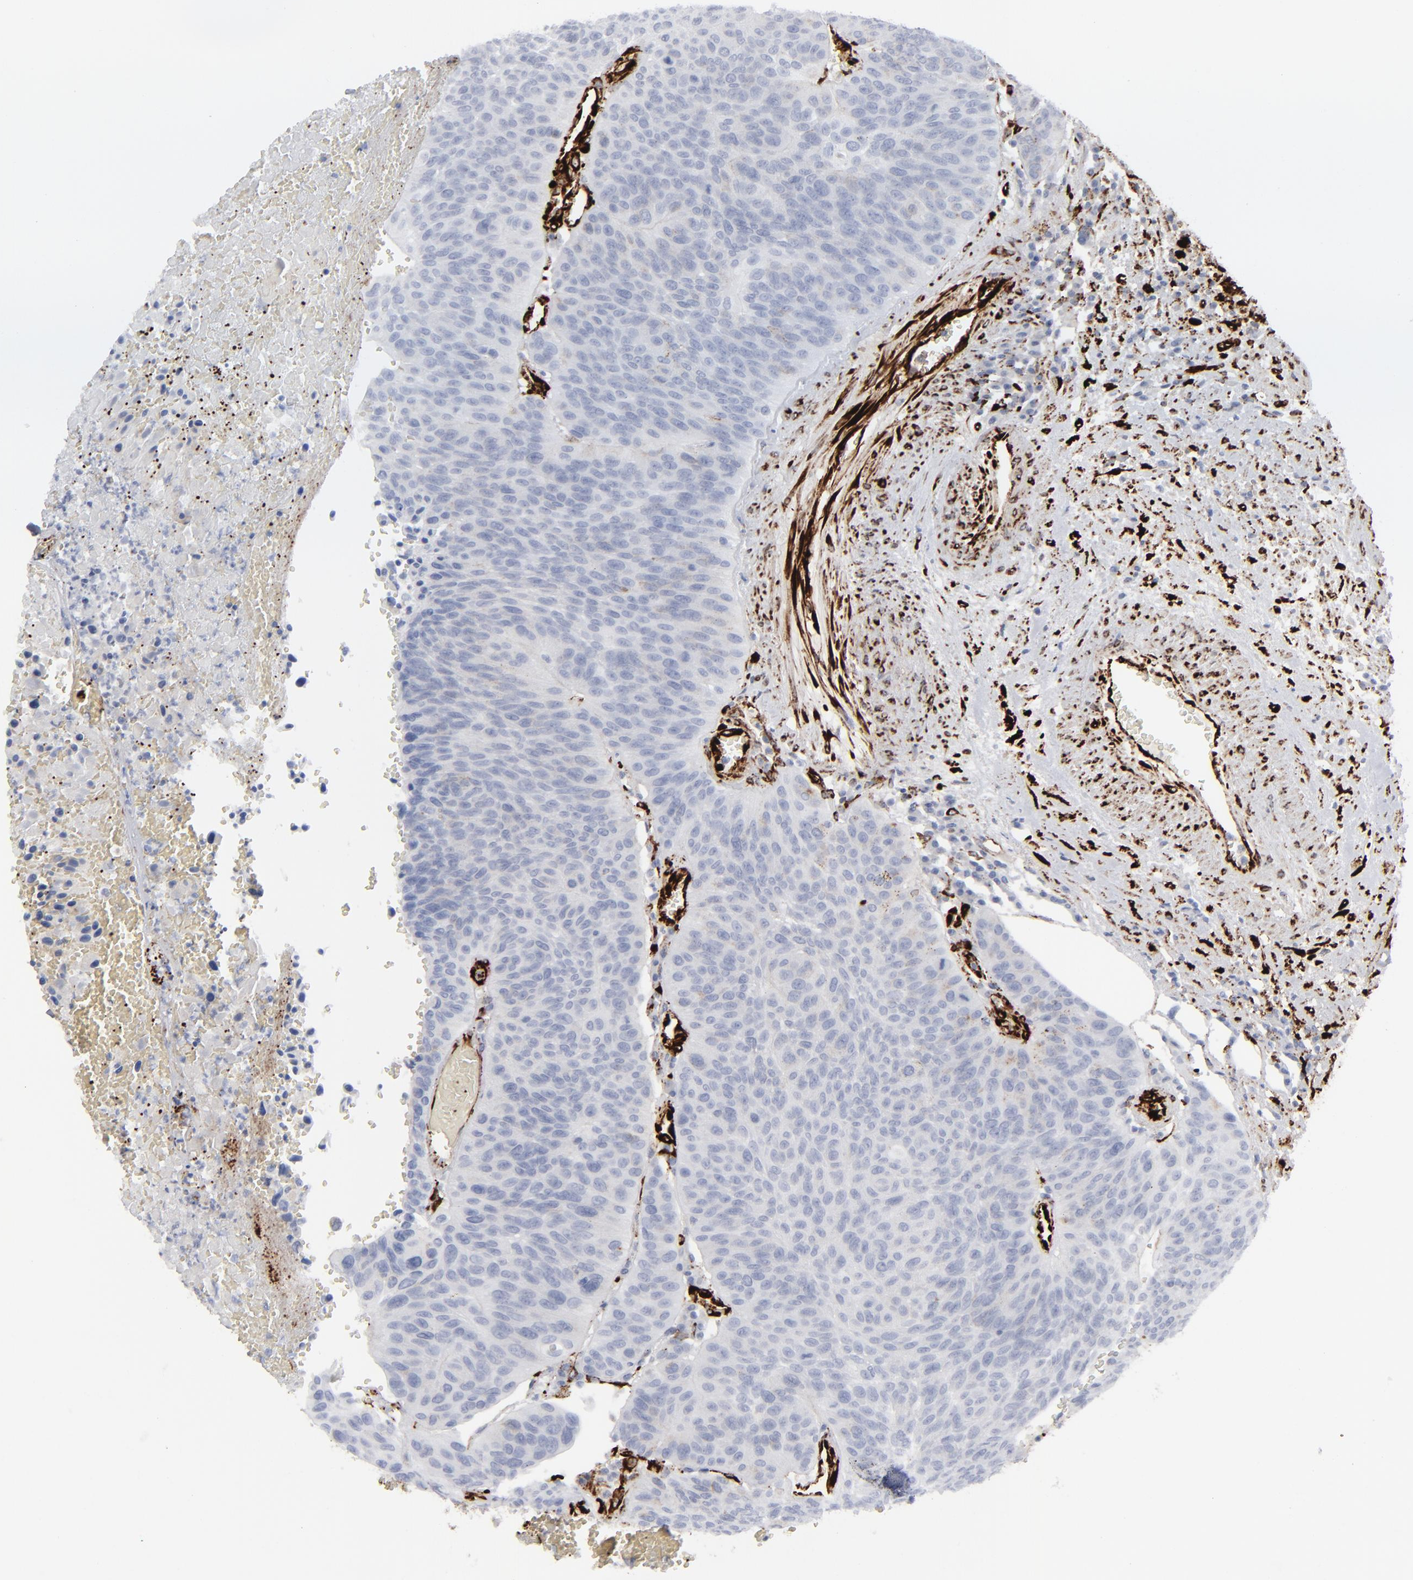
{"staining": {"intensity": "negative", "quantity": "none", "location": "none"}, "tissue": "urothelial cancer", "cell_type": "Tumor cells", "image_type": "cancer", "snomed": [{"axis": "morphology", "description": "Urothelial carcinoma, High grade"}, {"axis": "topography", "description": "Urinary bladder"}], "caption": "A micrograph of urothelial cancer stained for a protein demonstrates no brown staining in tumor cells.", "gene": "SPARC", "patient": {"sex": "male", "age": 66}}